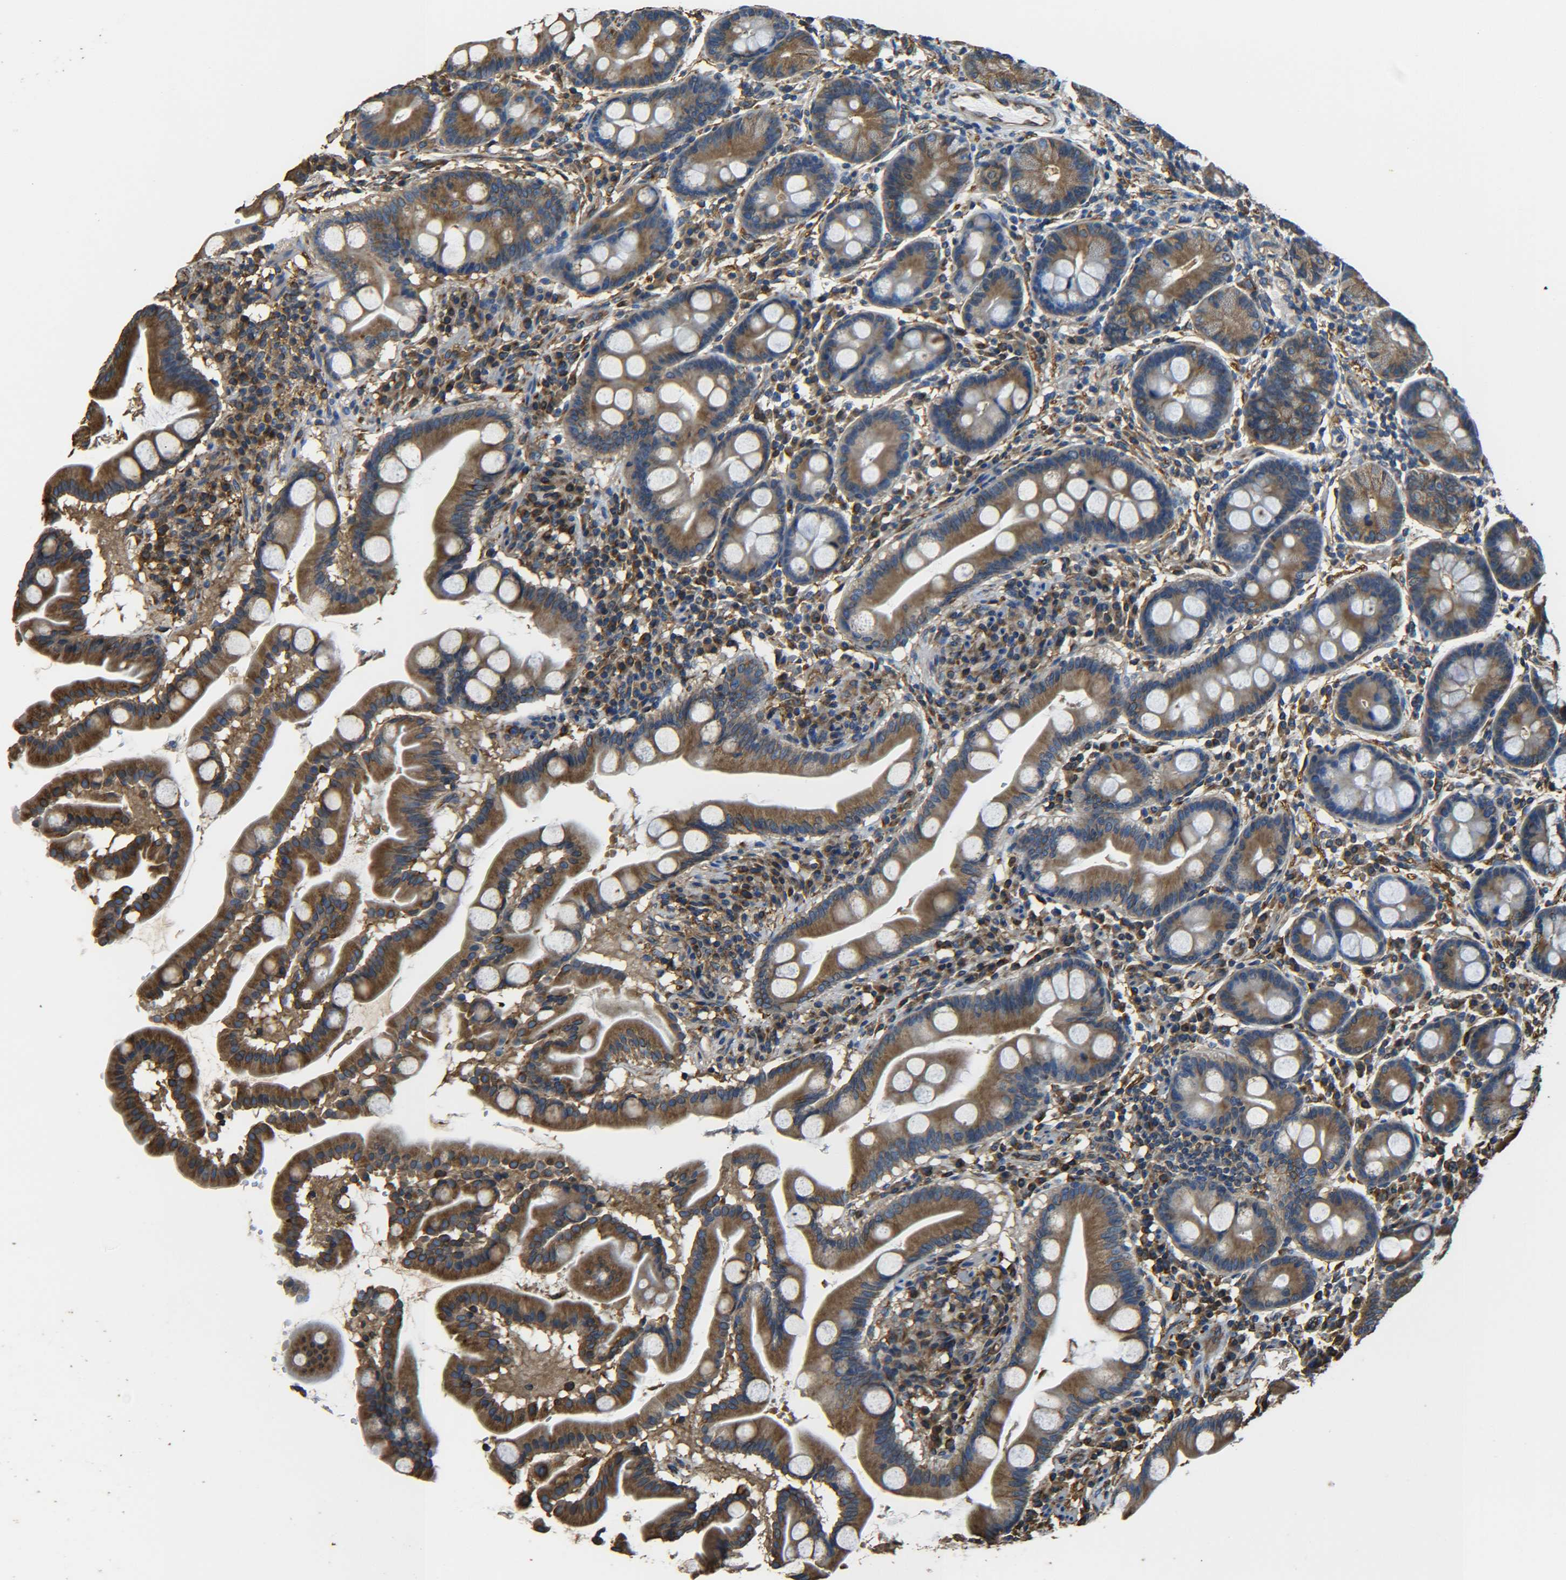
{"staining": {"intensity": "moderate", "quantity": ">75%", "location": "cytoplasmic/membranous"}, "tissue": "duodenum", "cell_type": "Glandular cells", "image_type": "normal", "snomed": [{"axis": "morphology", "description": "Normal tissue, NOS"}, {"axis": "topography", "description": "Duodenum"}], "caption": "Duodenum stained with immunohistochemistry (IHC) exhibits moderate cytoplasmic/membranous positivity in about >75% of glandular cells. (Stains: DAB (3,3'-diaminobenzidine) in brown, nuclei in blue, Microscopy: brightfield microscopy at high magnification).", "gene": "TUBB", "patient": {"sex": "male", "age": 50}}